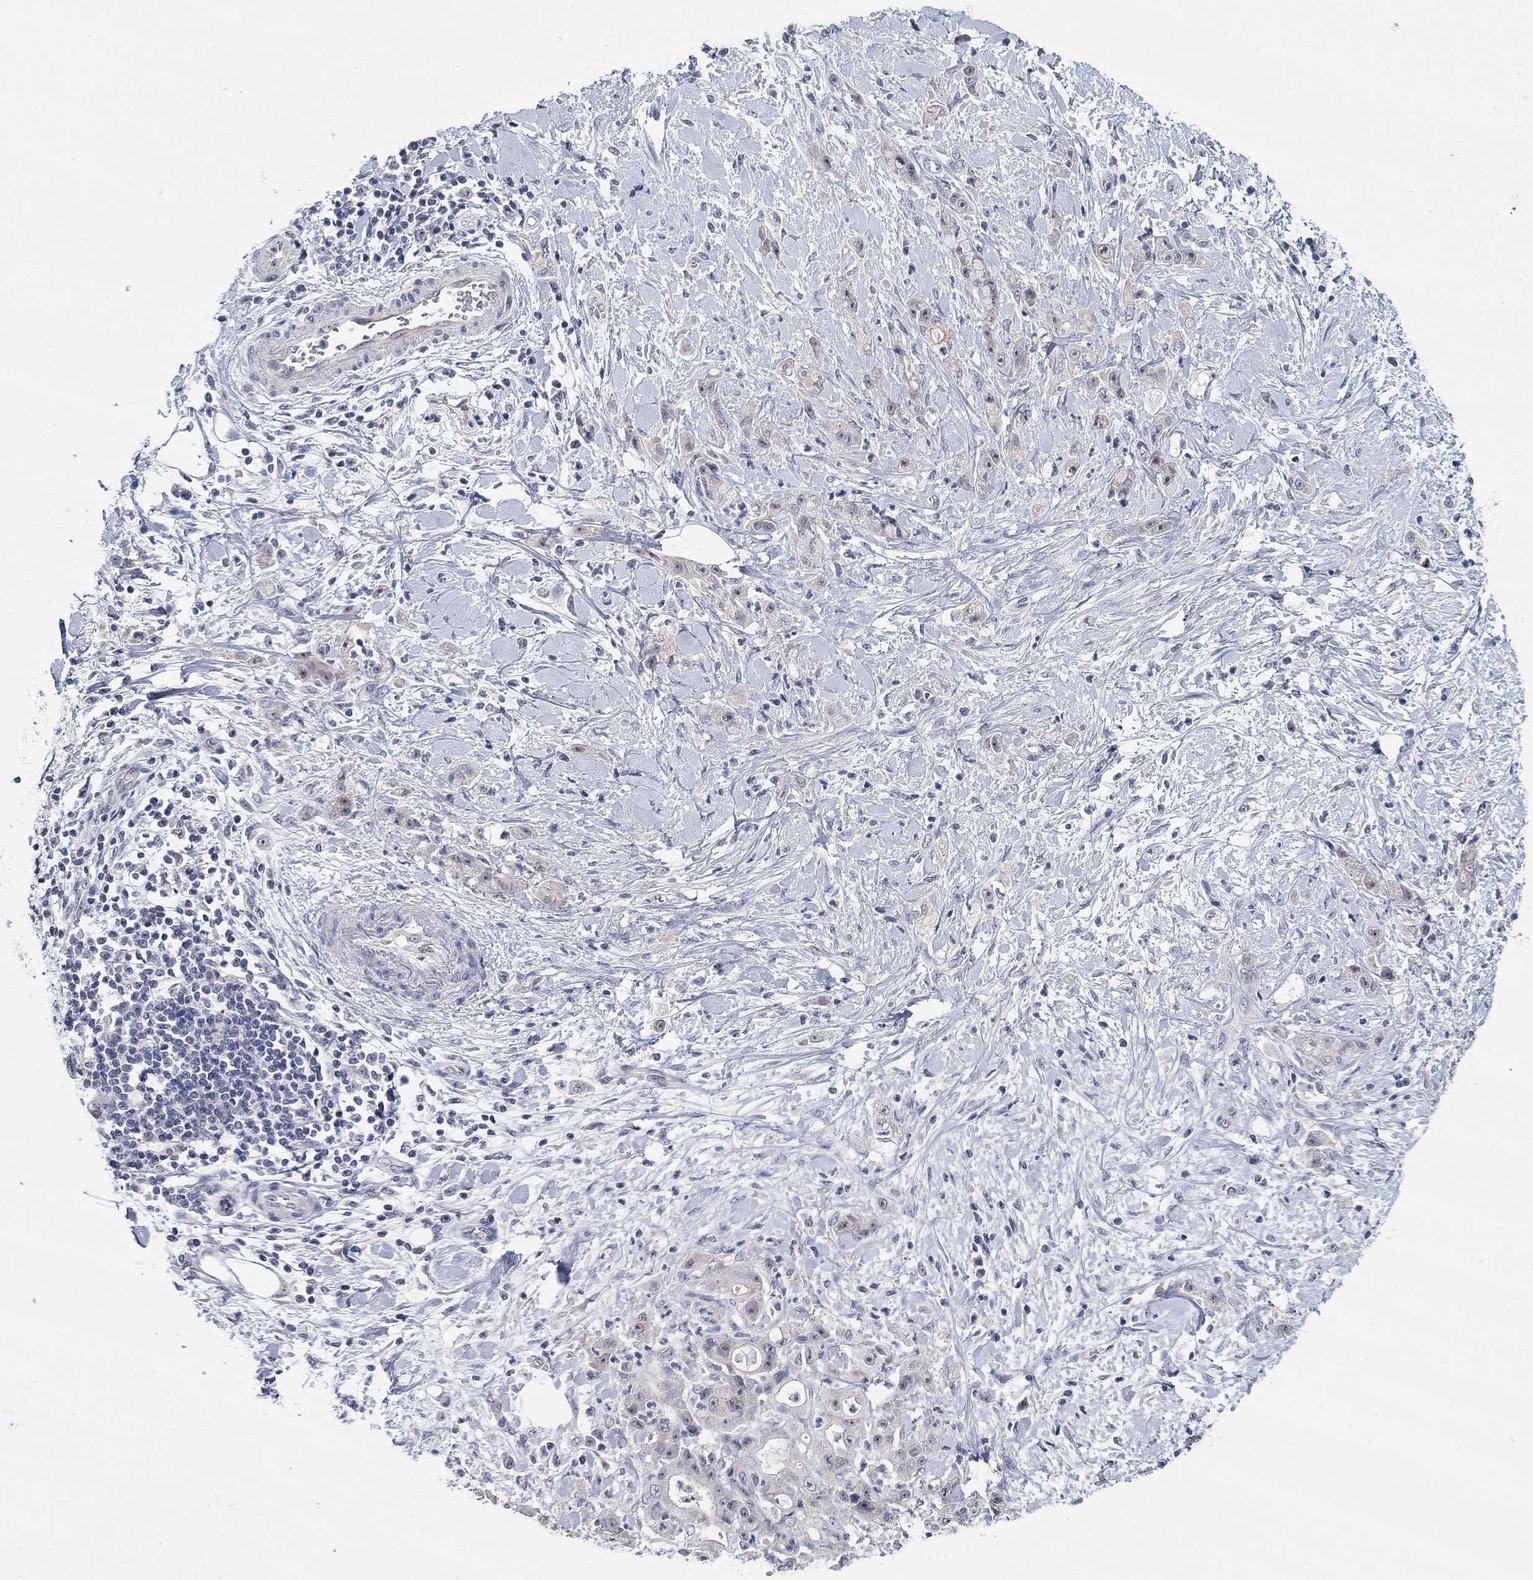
{"staining": {"intensity": "strong", "quantity": "<25%", "location": "nuclear"}, "tissue": "stomach cancer", "cell_type": "Tumor cells", "image_type": "cancer", "snomed": [{"axis": "morphology", "description": "Adenocarcinoma, NOS"}, {"axis": "topography", "description": "Stomach"}], "caption": "High-magnification brightfield microscopy of adenocarcinoma (stomach) stained with DAB (3,3'-diaminobenzidine) (brown) and counterstained with hematoxylin (blue). tumor cells exhibit strong nuclear positivity is seen in approximately<25% of cells. The staining is performed using DAB brown chromogen to label protein expression. The nuclei are counter-stained blue using hematoxylin.", "gene": "SMIM18", "patient": {"sex": "male", "age": 58}}